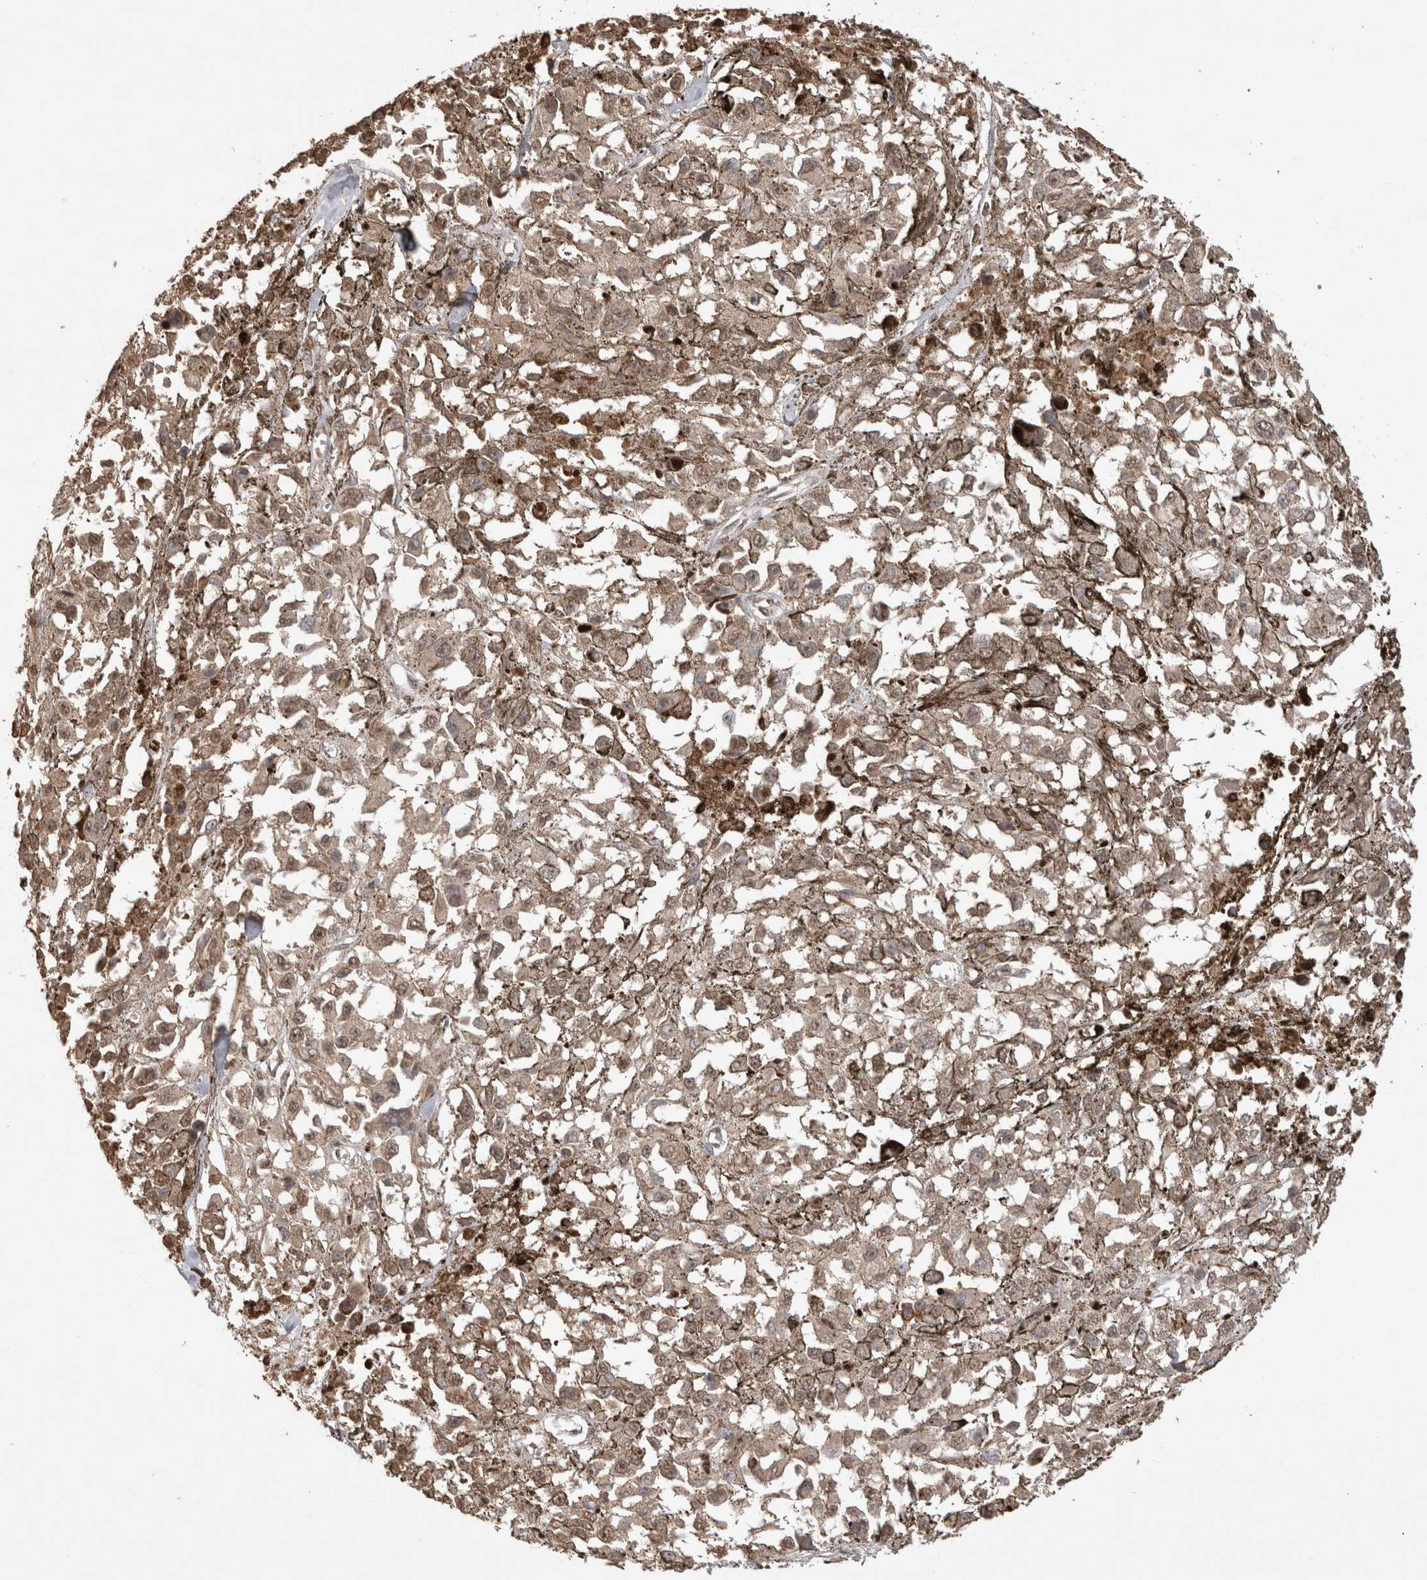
{"staining": {"intensity": "weak", "quantity": ">75%", "location": "cytoplasmic/membranous,nuclear"}, "tissue": "melanoma", "cell_type": "Tumor cells", "image_type": "cancer", "snomed": [{"axis": "morphology", "description": "Malignant melanoma, Metastatic site"}, {"axis": "topography", "description": "Lymph node"}], "caption": "Immunohistochemical staining of malignant melanoma (metastatic site) displays weak cytoplasmic/membranous and nuclear protein staining in approximately >75% of tumor cells.", "gene": "MLX", "patient": {"sex": "male", "age": 59}}